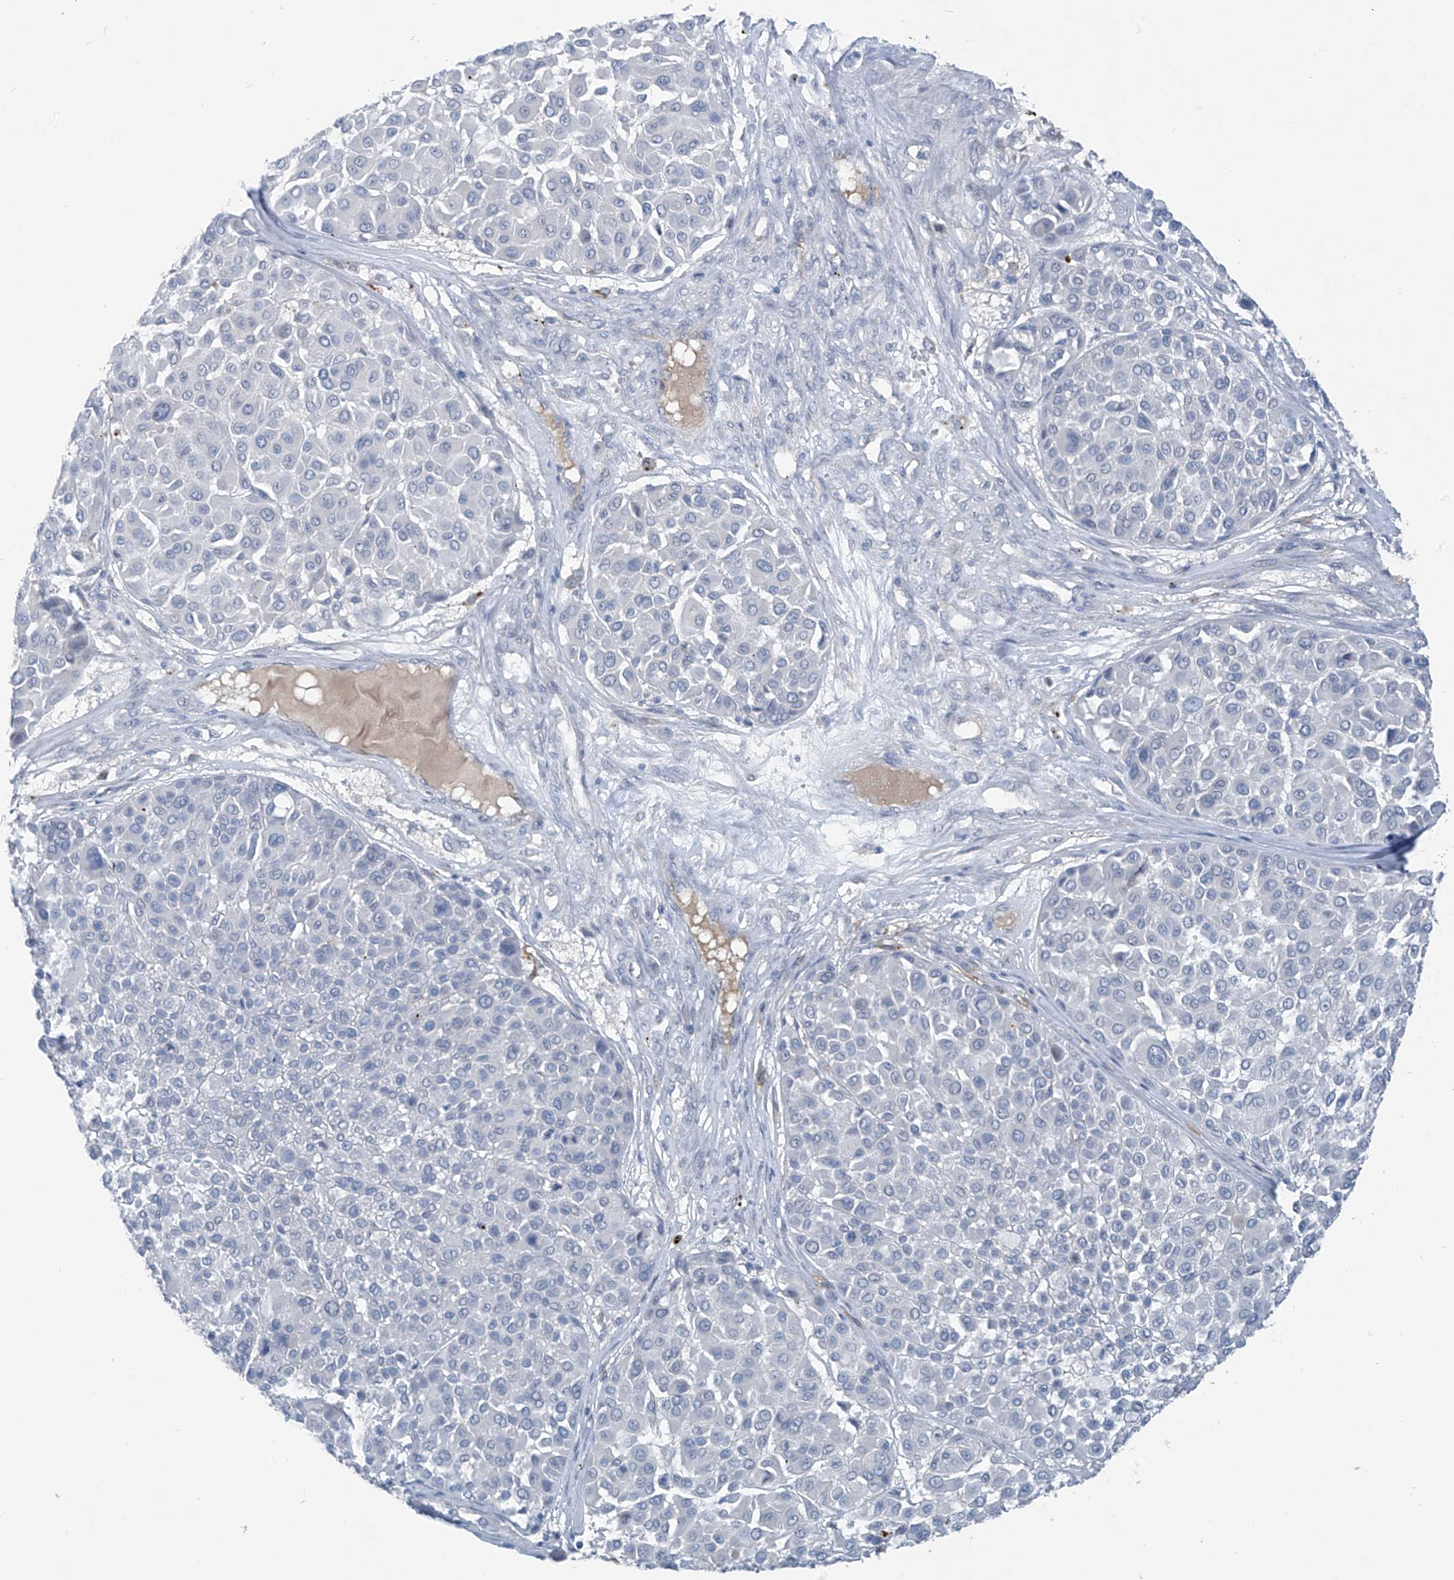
{"staining": {"intensity": "negative", "quantity": "none", "location": "none"}, "tissue": "melanoma", "cell_type": "Tumor cells", "image_type": "cancer", "snomed": [{"axis": "morphology", "description": "Malignant melanoma, Metastatic site"}, {"axis": "topography", "description": "Soft tissue"}], "caption": "DAB immunohistochemical staining of melanoma exhibits no significant staining in tumor cells.", "gene": "ZNF793", "patient": {"sex": "male", "age": 41}}